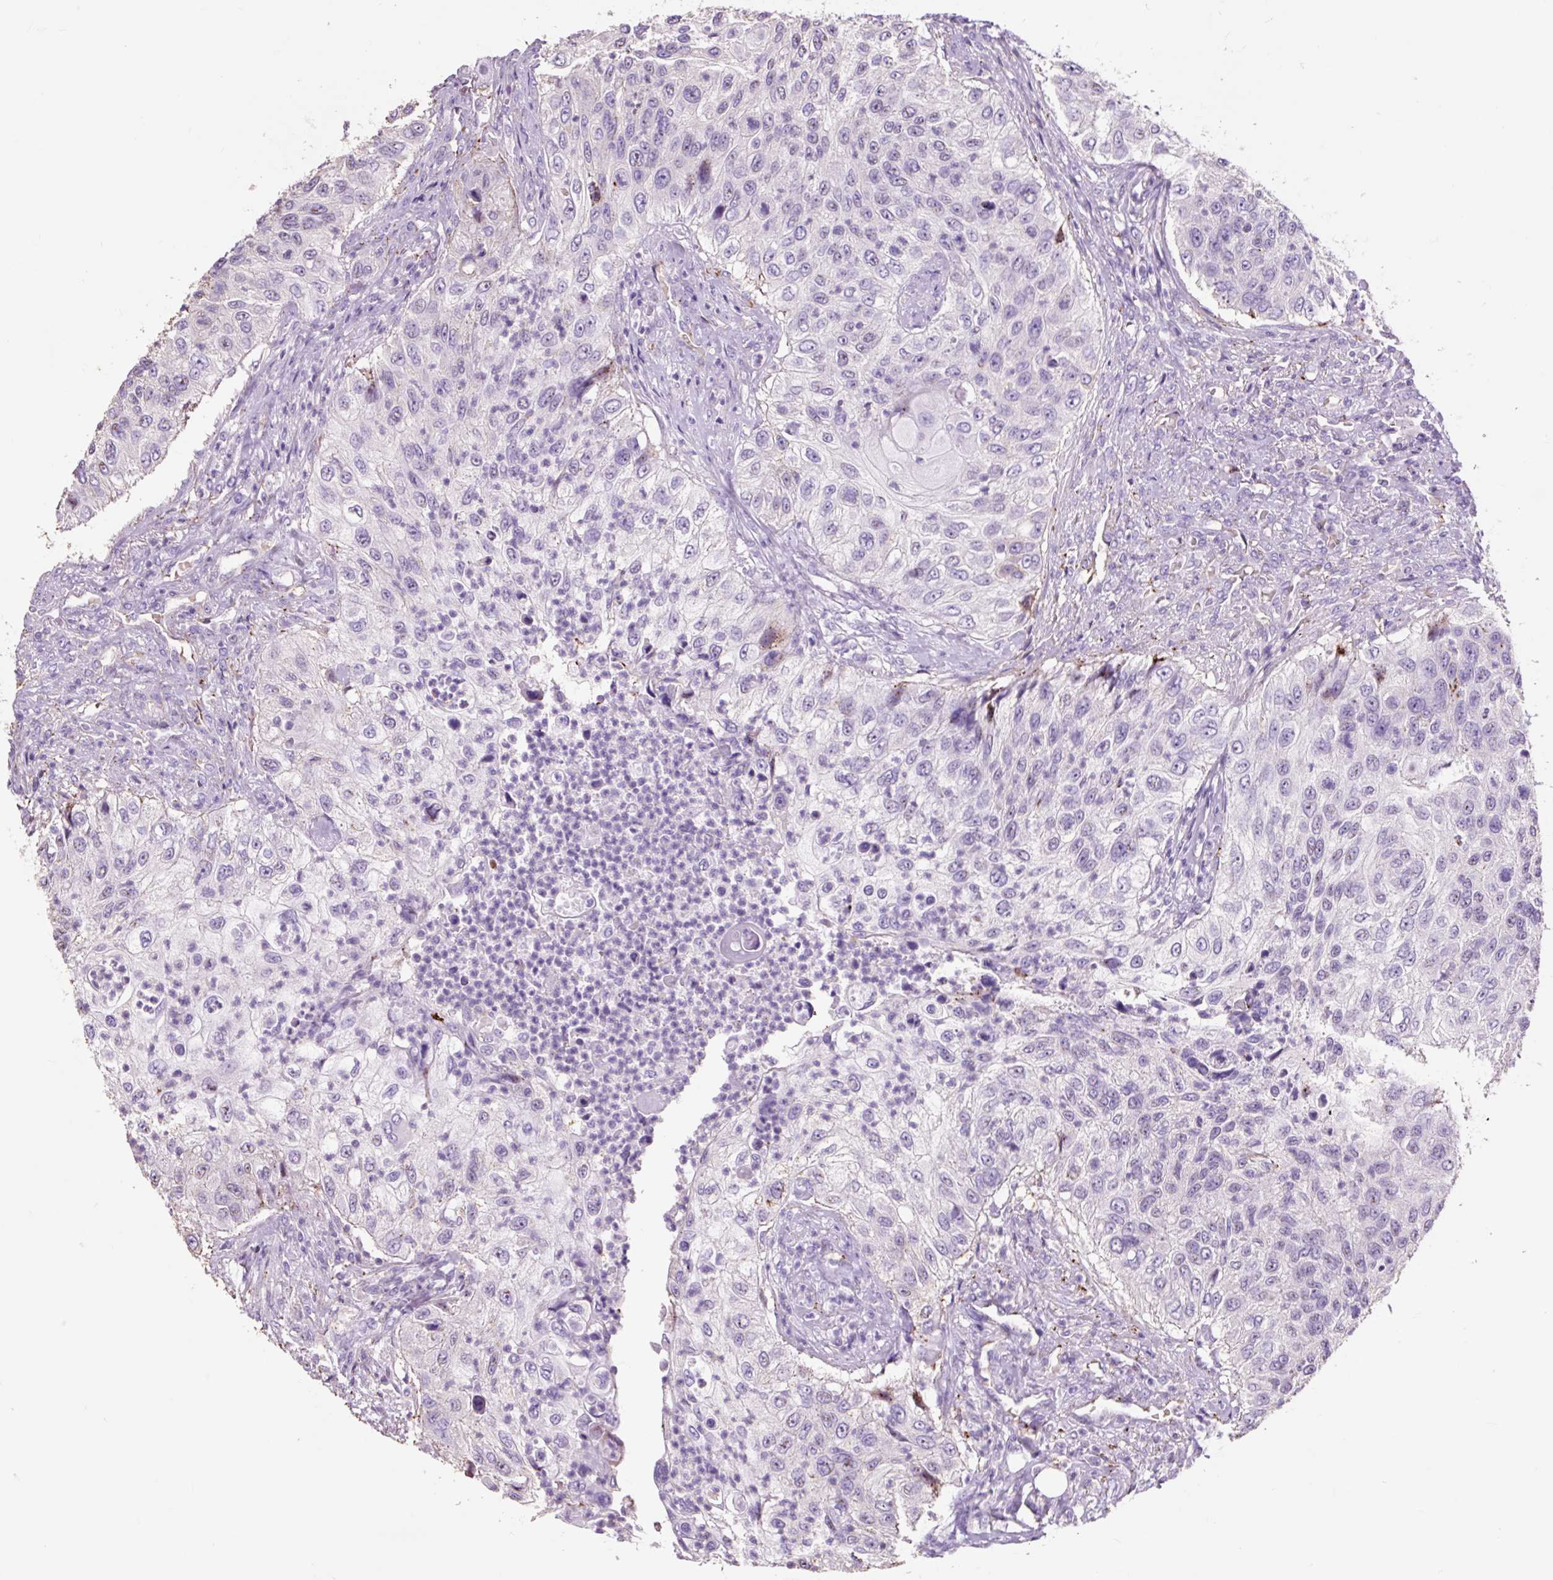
{"staining": {"intensity": "negative", "quantity": "none", "location": "none"}, "tissue": "urothelial cancer", "cell_type": "Tumor cells", "image_type": "cancer", "snomed": [{"axis": "morphology", "description": "Urothelial carcinoma, High grade"}, {"axis": "topography", "description": "Urinary bladder"}], "caption": "This micrograph is of urothelial carcinoma (high-grade) stained with IHC to label a protein in brown with the nuclei are counter-stained blue. There is no positivity in tumor cells. (DAB (3,3'-diaminobenzidine) IHC with hematoxylin counter stain).", "gene": "OR10A7", "patient": {"sex": "female", "age": 60}}